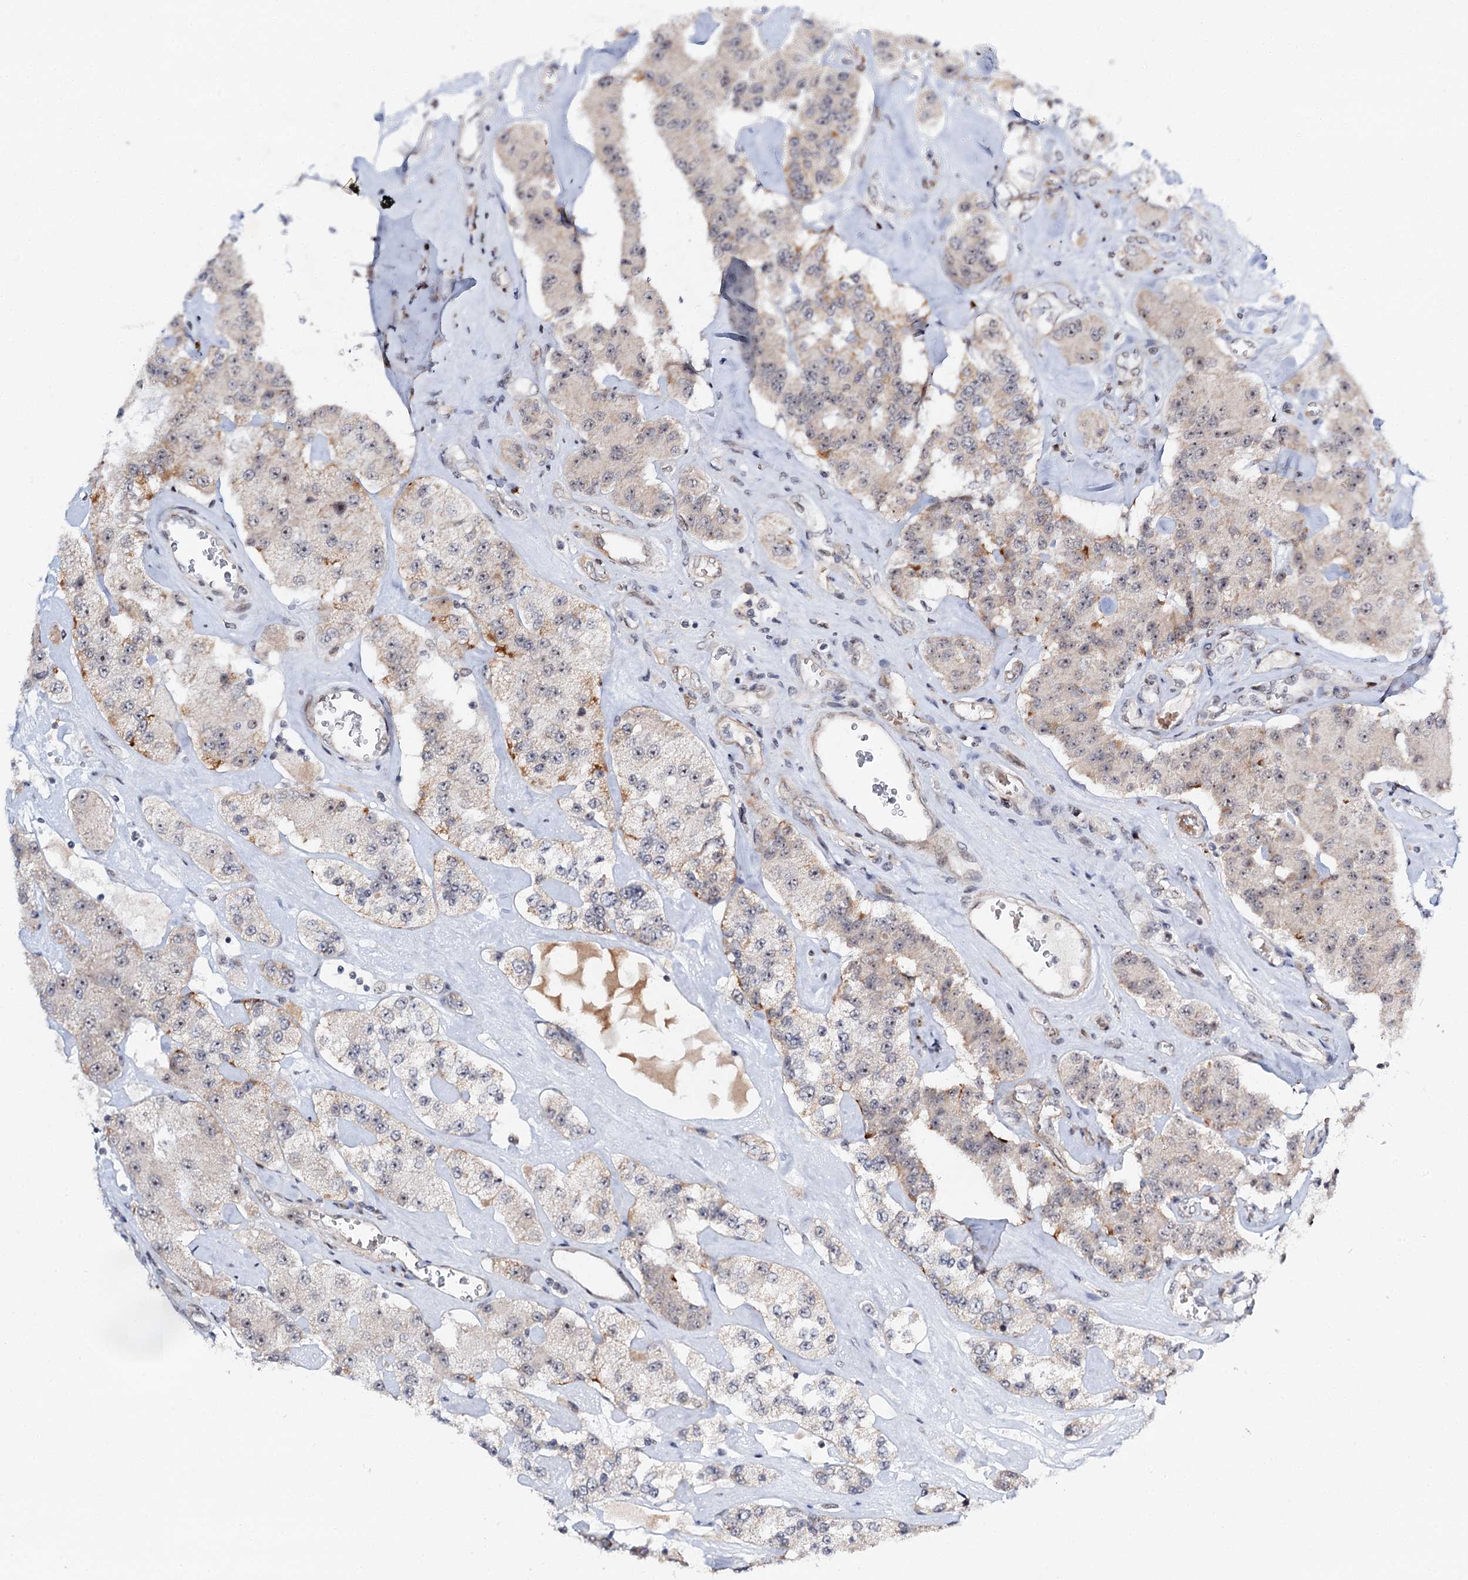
{"staining": {"intensity": "moderate", "quantity": "<25%", "location": "cytoplasmic/membranous"}, "tissue": "carcinoid", "cell_type": "Tumor cells", "image_type": "cancer", "snomed": [{"axis": "morphology", "description": "Carcinoid, malignant, NOS"}, {"axis": "topography", "description": "Pancreas"}], "caption": "Carcinoid tissue exhibits moderate cytoplasmic/membranous staining in about <25% of tumor cells, visualized by immunohistochemistry.", "gene": "BUD13", "patient": {"sex": "male", "age": 41}}